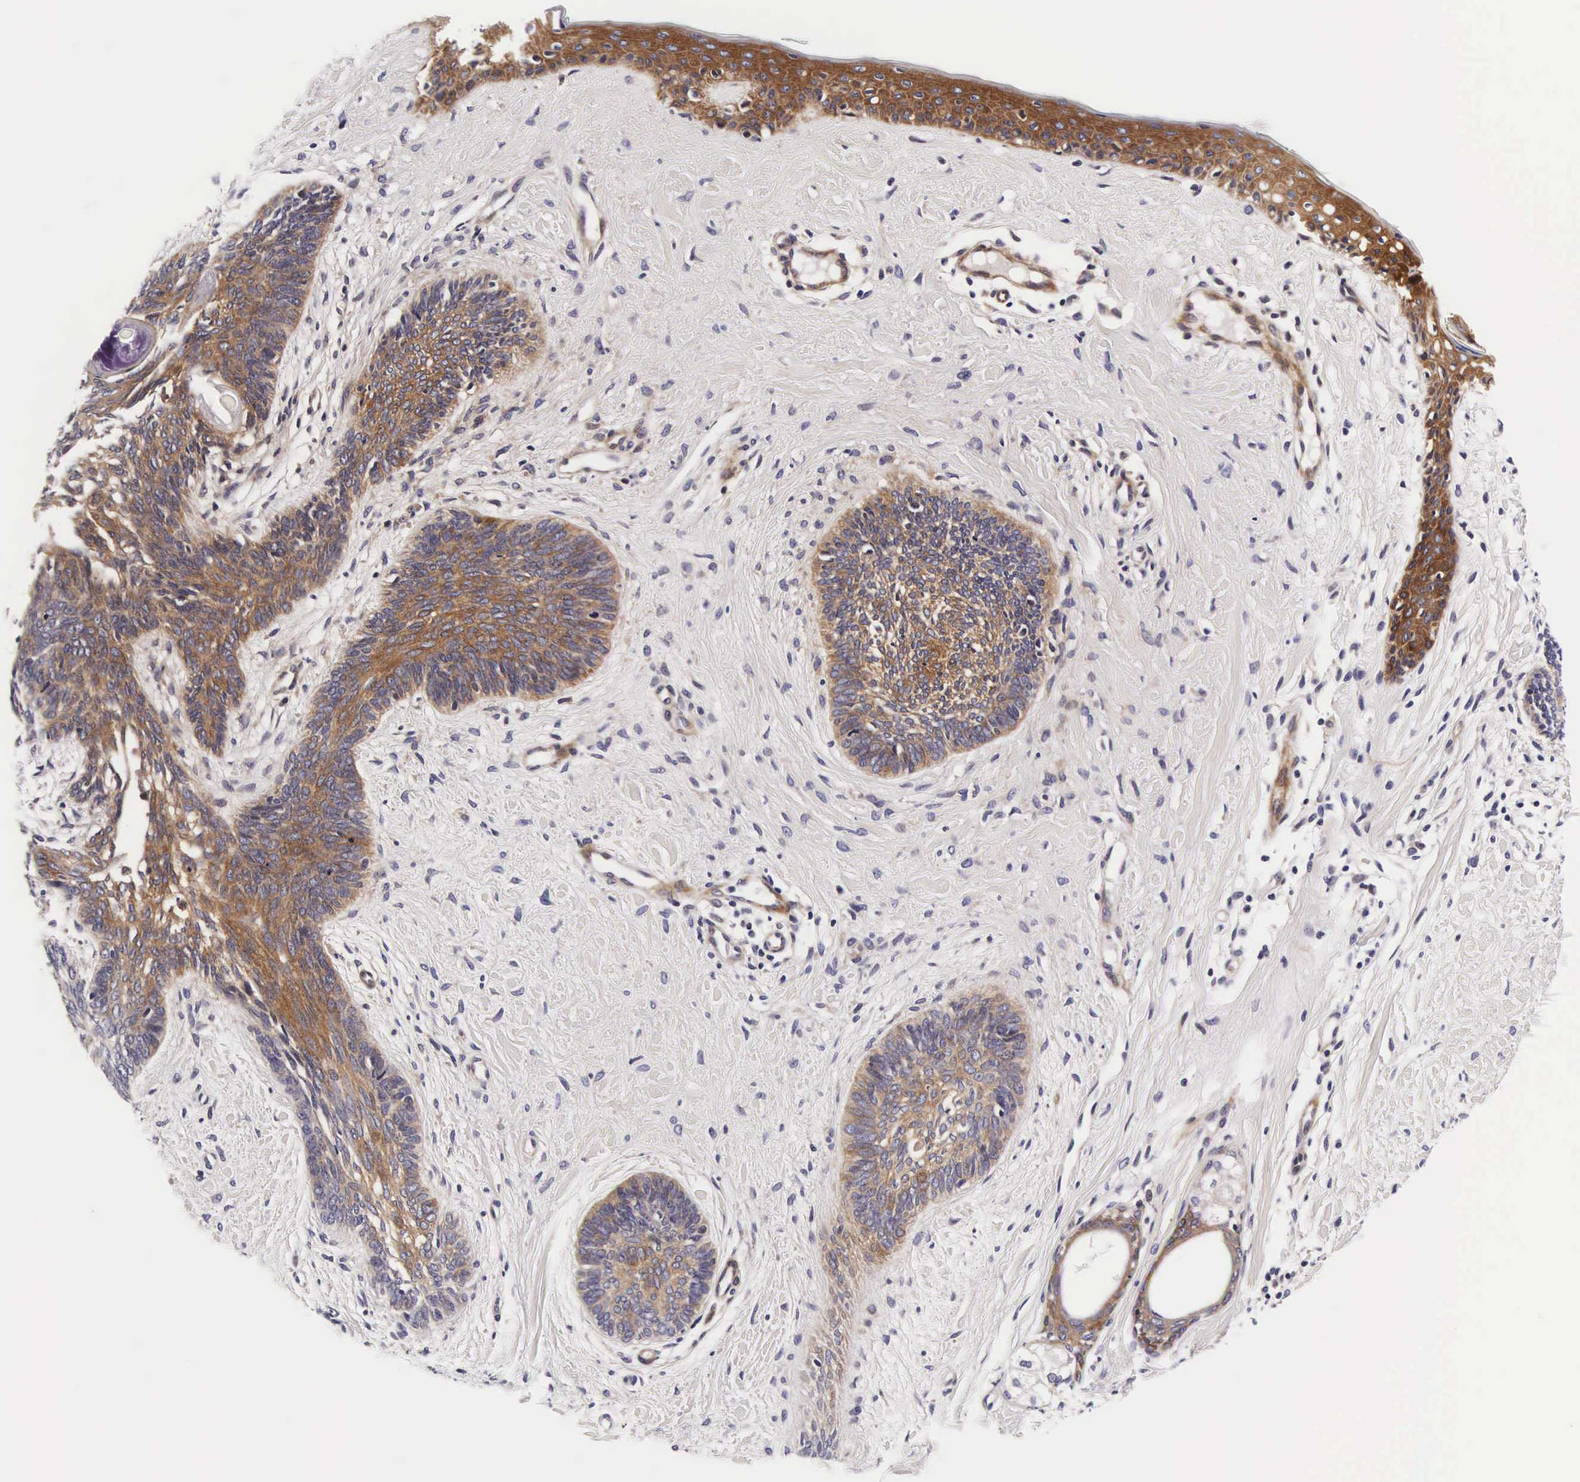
{"staining": {"intensity": "weak", "quantity": "25%-75%", "location": "cytoplasmic/membranous"}, "tissue": "skin cancer", "cell_type": "Tumor cells", "image_type": "cancer", "snomed": [{"axis": "morphology", "description": "Basal cell carcinoma"}, {"axis": "topography", "description": "Skin"}], "caption": "High-power microscopy captured an IHC image of basal cell carcinoma (skin), revealing weak cytoplasmic/membranous expression in approximately 25%-75% of tumor cells.", "gene": "UPRT", "patient": {"sex": "female", "age": 81}}